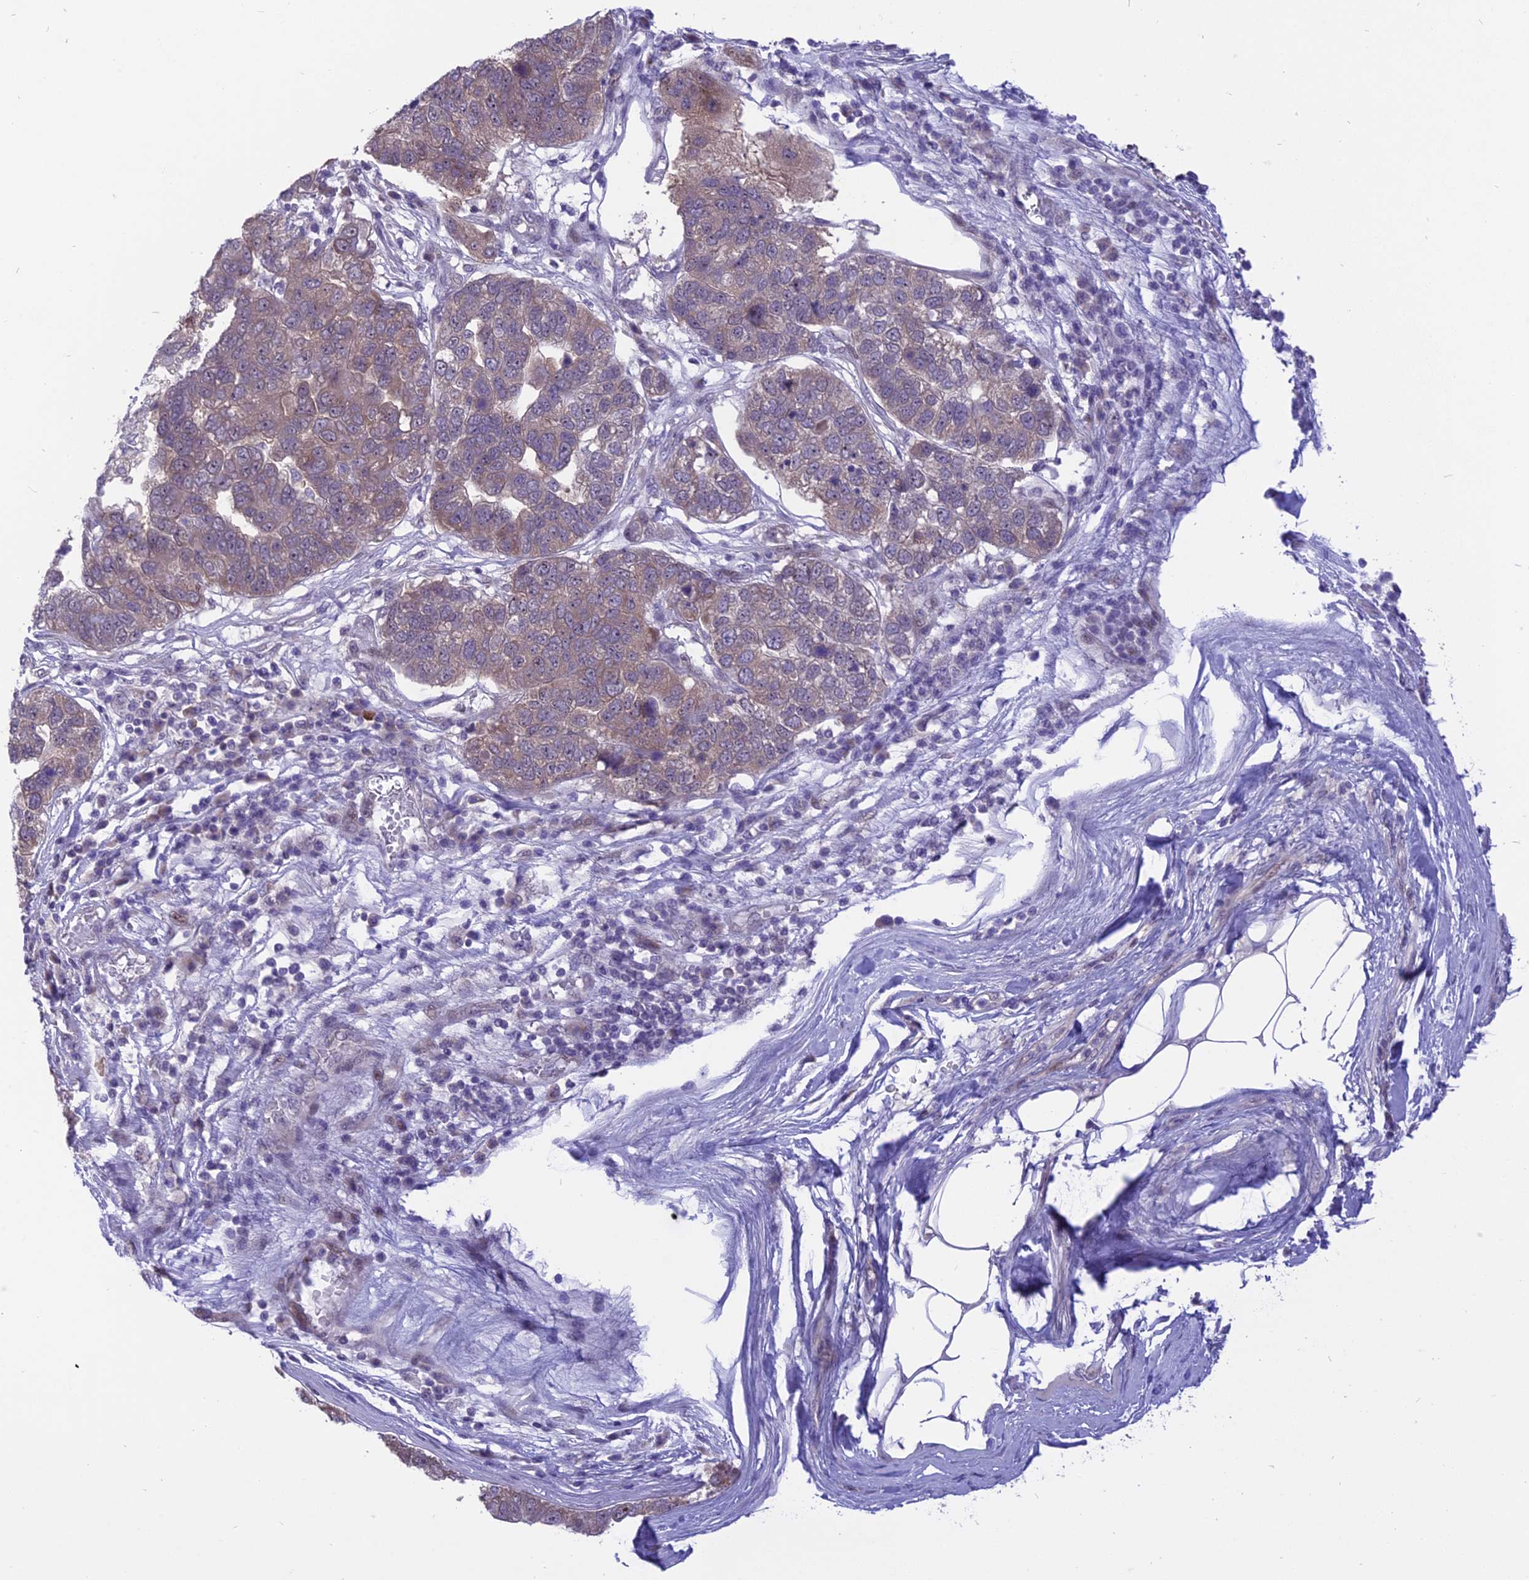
{"staining": {"intensity": "weak", "quantity": "25%-75%", "location": "cytoplasmic/membranous"}, "tissue": "pancreatic cancer", "cell_type": "Tumor cells", "image_type": "cancer", "snomed": [{"axis": "morphology", "description": "Adenocarcinoma, NOS"}, {"axis": "topography", "description": "Pancreas"}], "caption": "A histopathology image of human pancreatic cancer (adenocarcinoma) stained for a protein reveals weak cytoplasmic/membranous brown staining in tumor cells. (brown staining indicates protein expression, while blue staining denotes nuclei).", "gene": "ZNF837", "patient": {"sex": "female", "age": 61}}